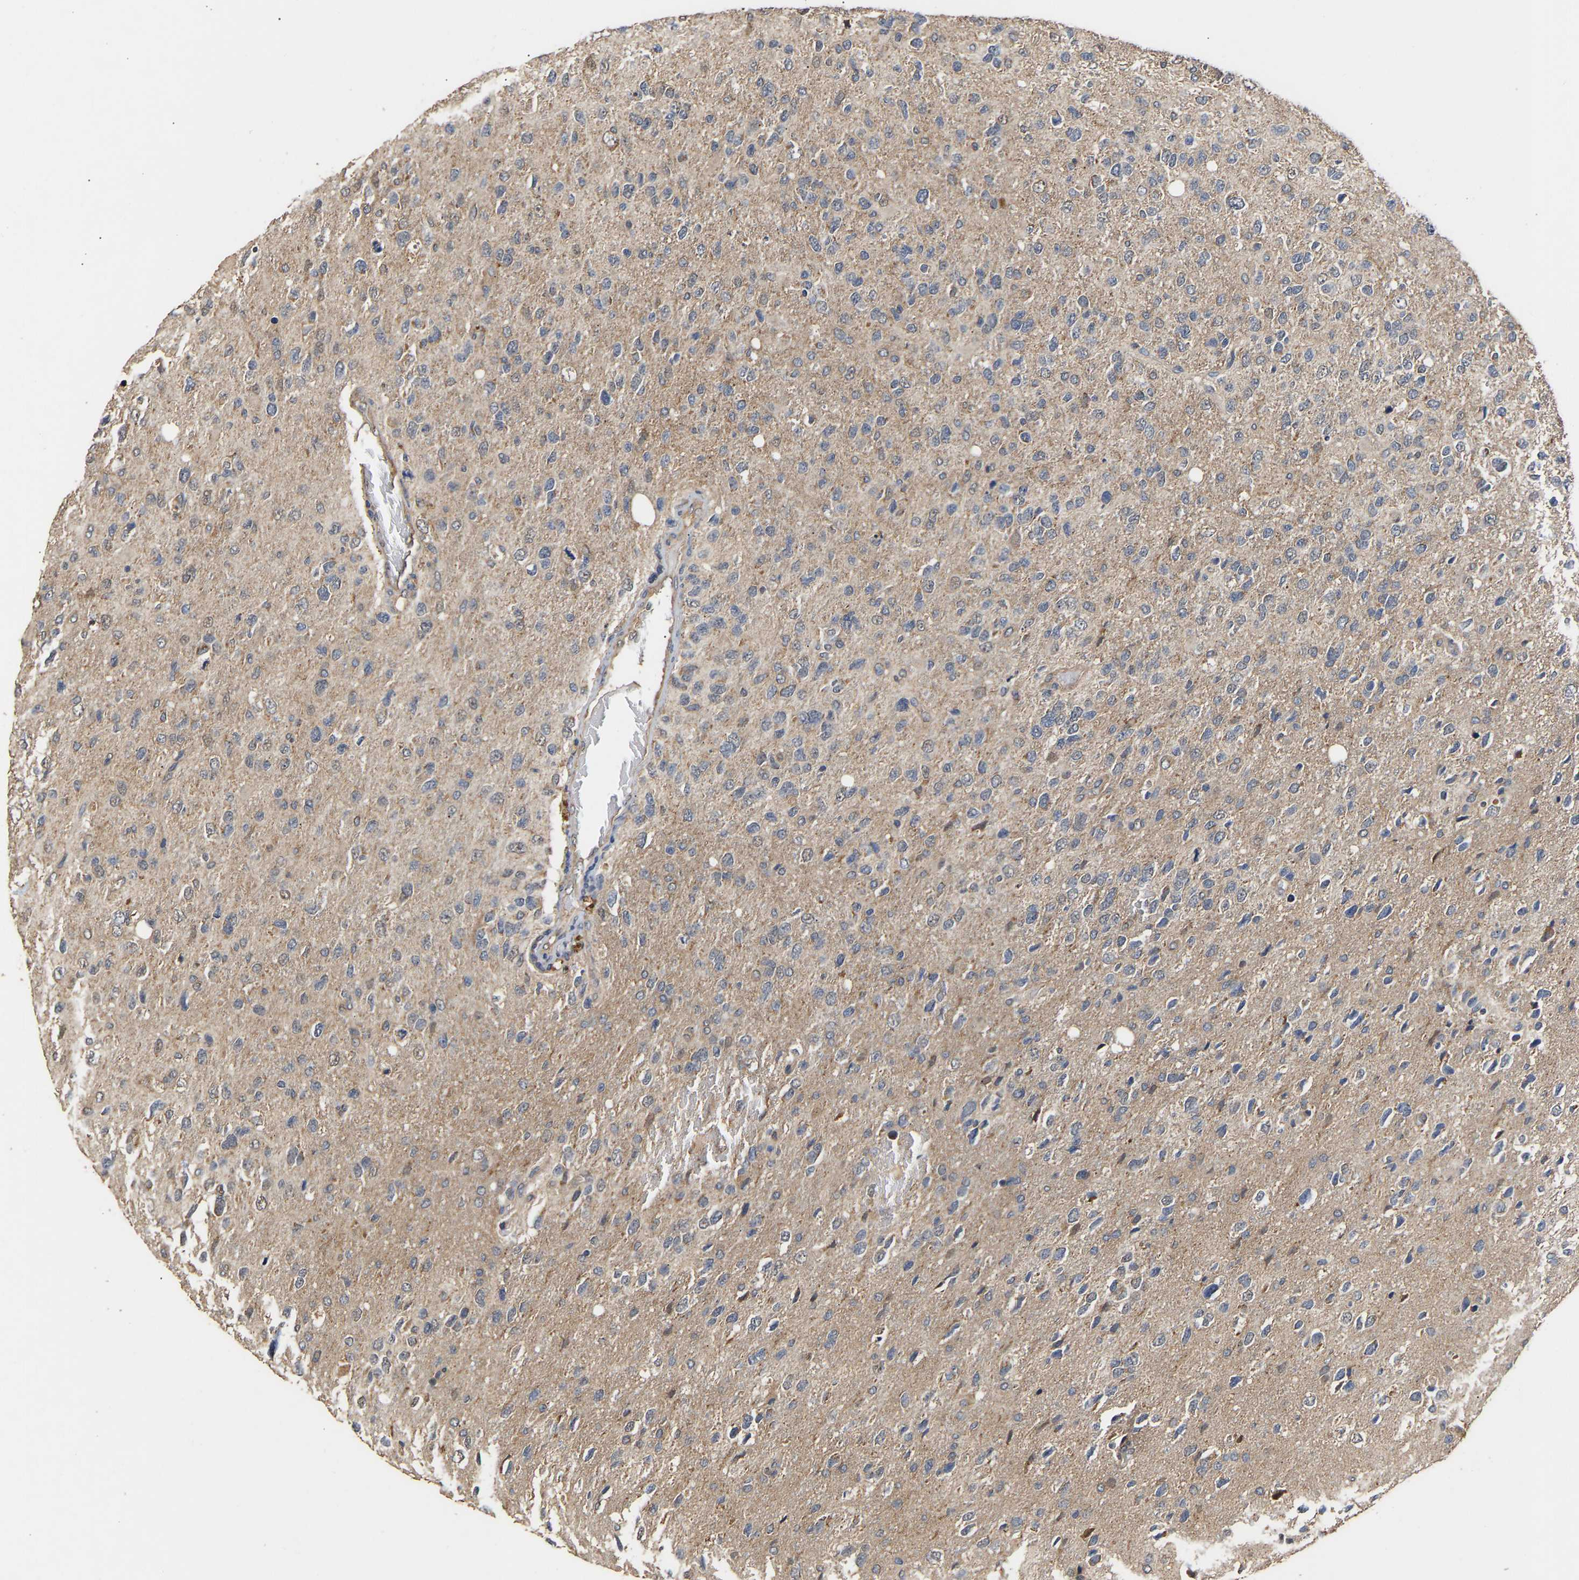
{"staining": {"intensity": "weak", "quantity": "<25%", "location": "cytoplasmic/membranous"}, "tissue": "glioma", "cell_type": "Tumor cells", "image_type": "cancer", "snomed": [{"axis": "morphology", "description": "Glioma, malignant, High grade"}, {"axis": "topography", "description": "Brain"}], "caption": "The photomicrograph exhibits no staining of tumor cells in glioma.", "gene": "ZNF26", "patient": {"sex": "female", "age": 58}}